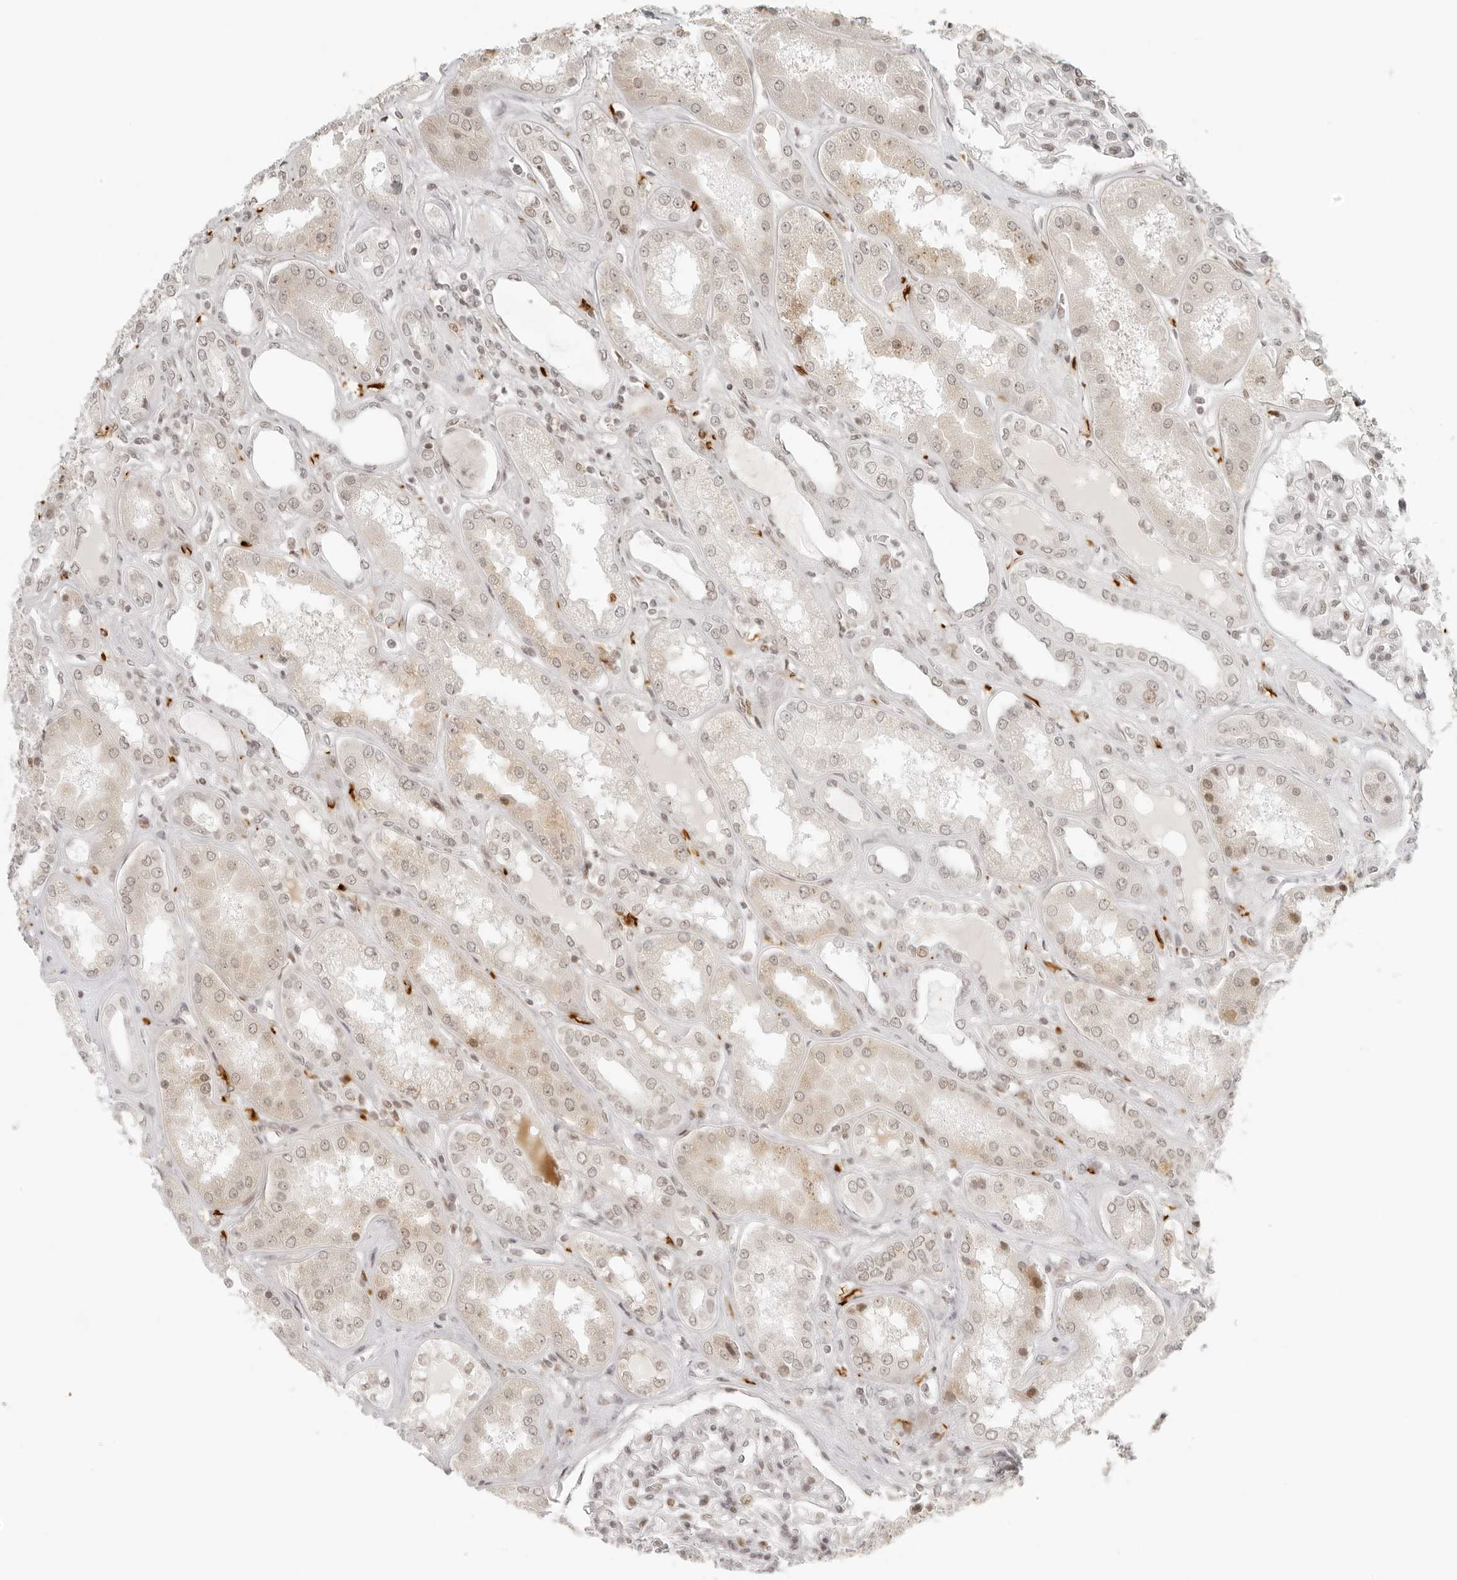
{"staining": {"intensity": "moderate", "quantity": "25%-75%", "location": "nuclear"}, "tissue": "kidney", "cell_type": "Cells in glomeruli", "image_type": "normal", "snomed": [{"axis": "morphology", "description": "Normal tissue, NOS"}, {"axis": "topography", "description": "Kidney"}], "caption": "IHC of benign human kidney reveals medium levels of moderate nuclear positivity in about 25%-75% of cells in glomeruli.", "gene": "ZNF407", "patient": {"sex": "female", "age": 56}}